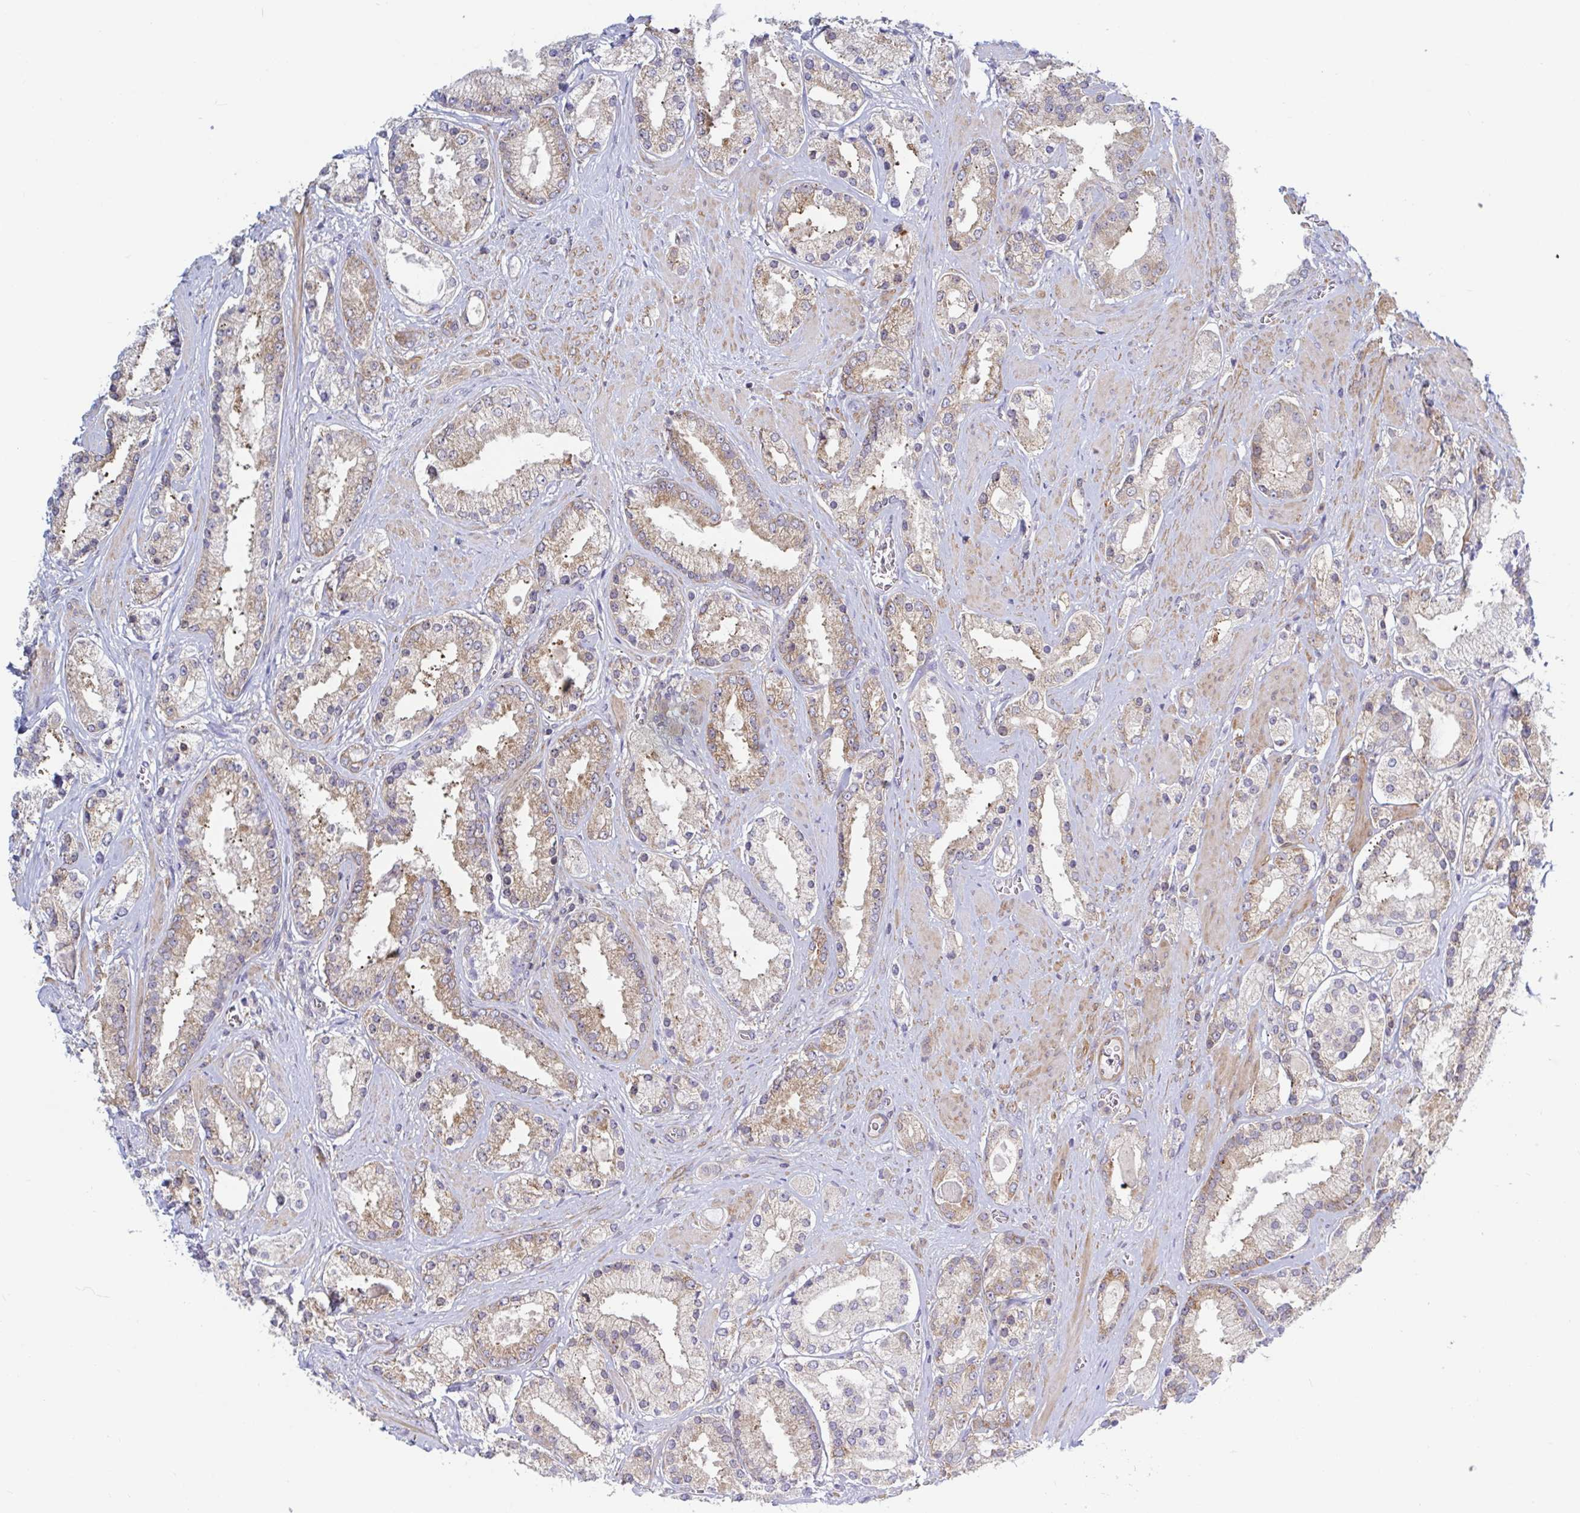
{"staining": {"intensity": "moderate", "quantity": ">75%", "location": "cytoplasmic/membranous"}, "tissue": "prostate cancer", "cell_type": "Tumor cells", "image_type": "cancer", "snomed": [{"axis": "morphology", "description": "Adenocarcinoma, High grade"}, {"axis": "topography", "description": "Prostate"}], "caption": "Immunohistochemistry (IHC) image of prostate cancer stained for a protein (brown), which displays medium levels of moderate cytoplasmic/membranous expression in about >75% of tumor cells.", "gene": "LARP1", "patient": {"sex": "male", "age": 67}}